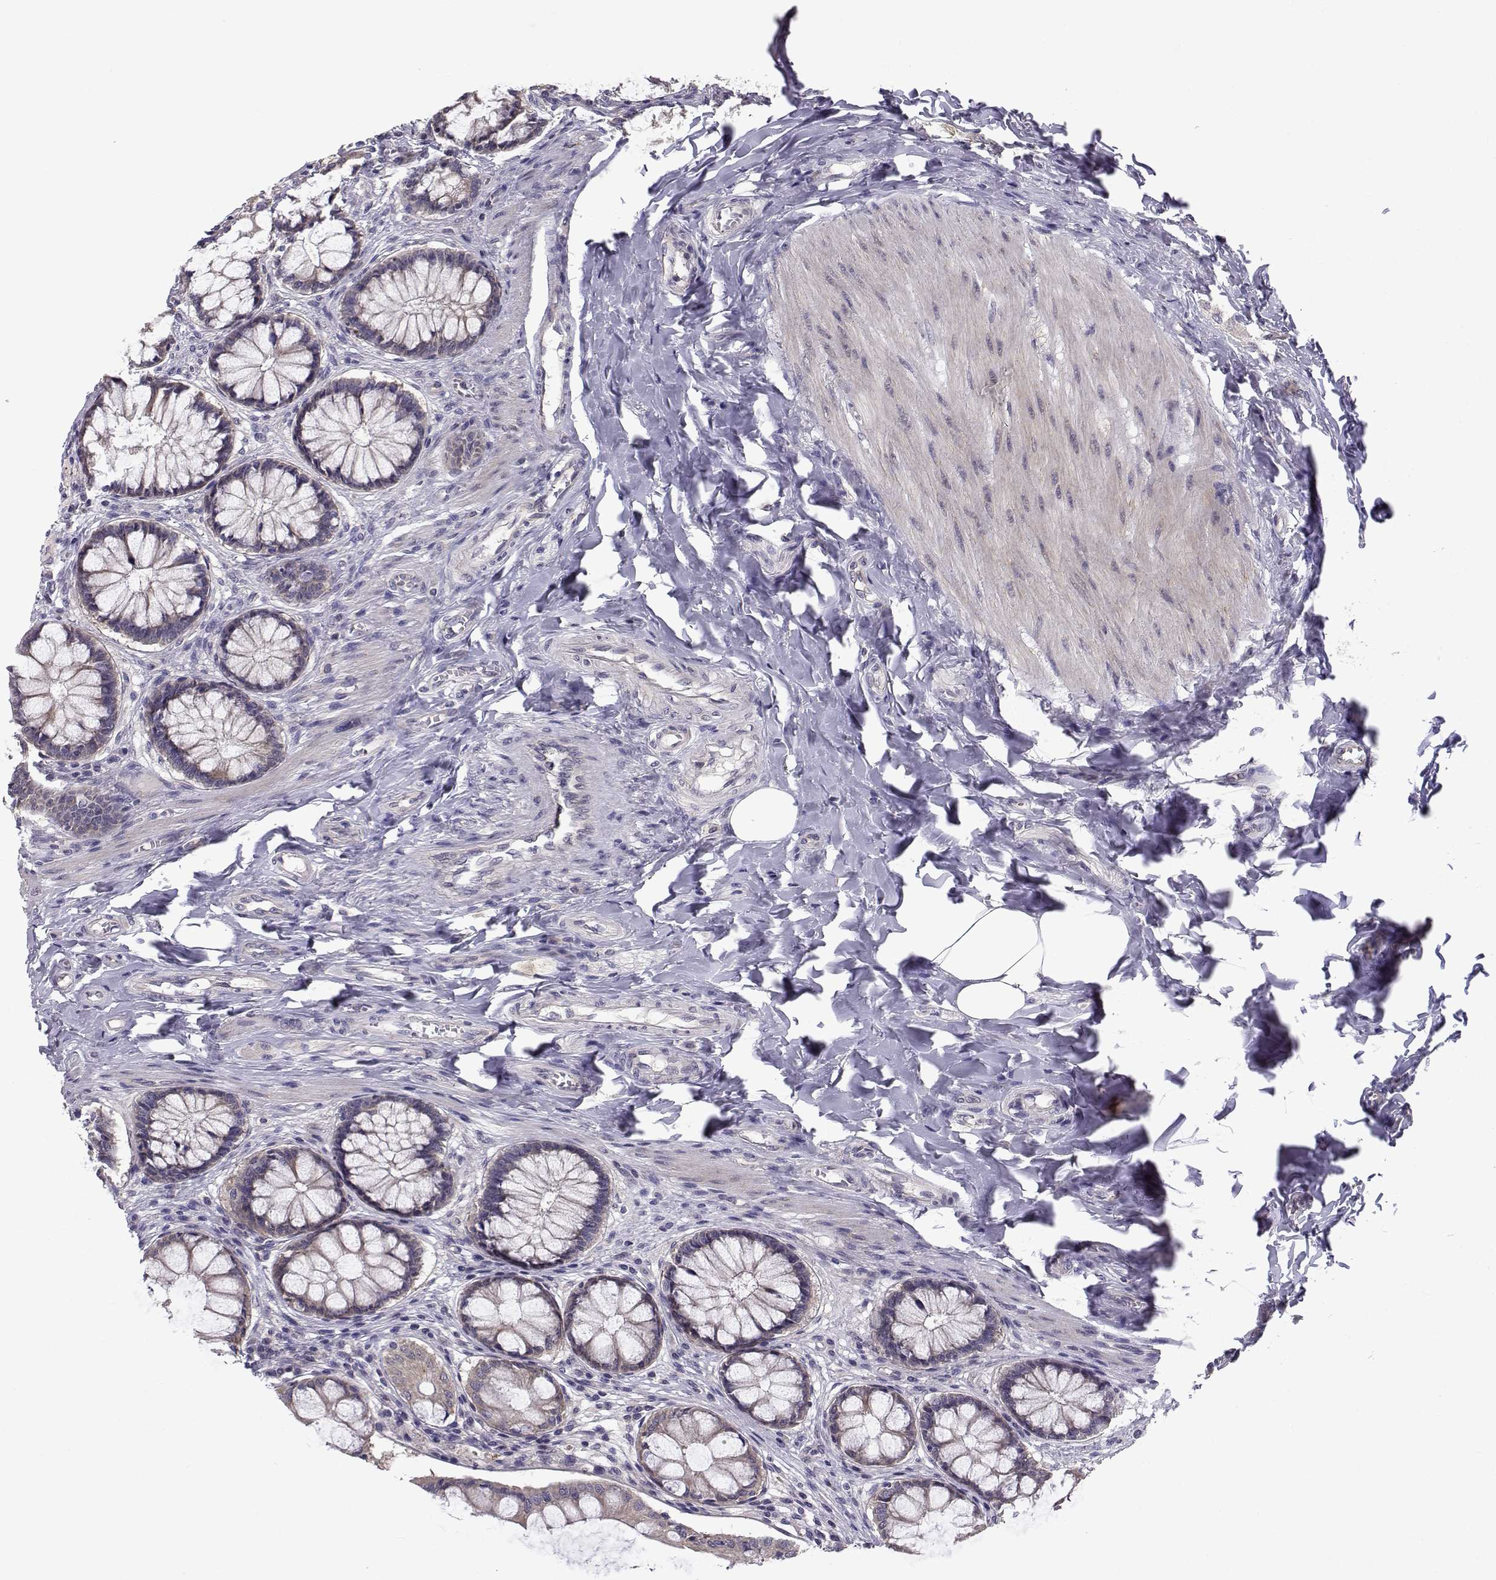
{"staining": {"intensity": "negative", "quantity": "none", "location": "none"}, "tissue": "colon", "cell_type": "Endothelial cells", "image_type": "normal", "snomed": [{"axis": "morphology", "description": "Normal tissue, NOS"}, {"axis": "topography", "description": "Colon"}], "caption": "The immunohistochemistry (IHC) micrograph has no significant positivity in endothelial cells of colon. Brightfield microscopy of IHC stained with DAB (brown) and hematoxylin (blue), captured at high magnification.", "gene": "PEX5L", "patient": {"sex": "female", "age": 65}}